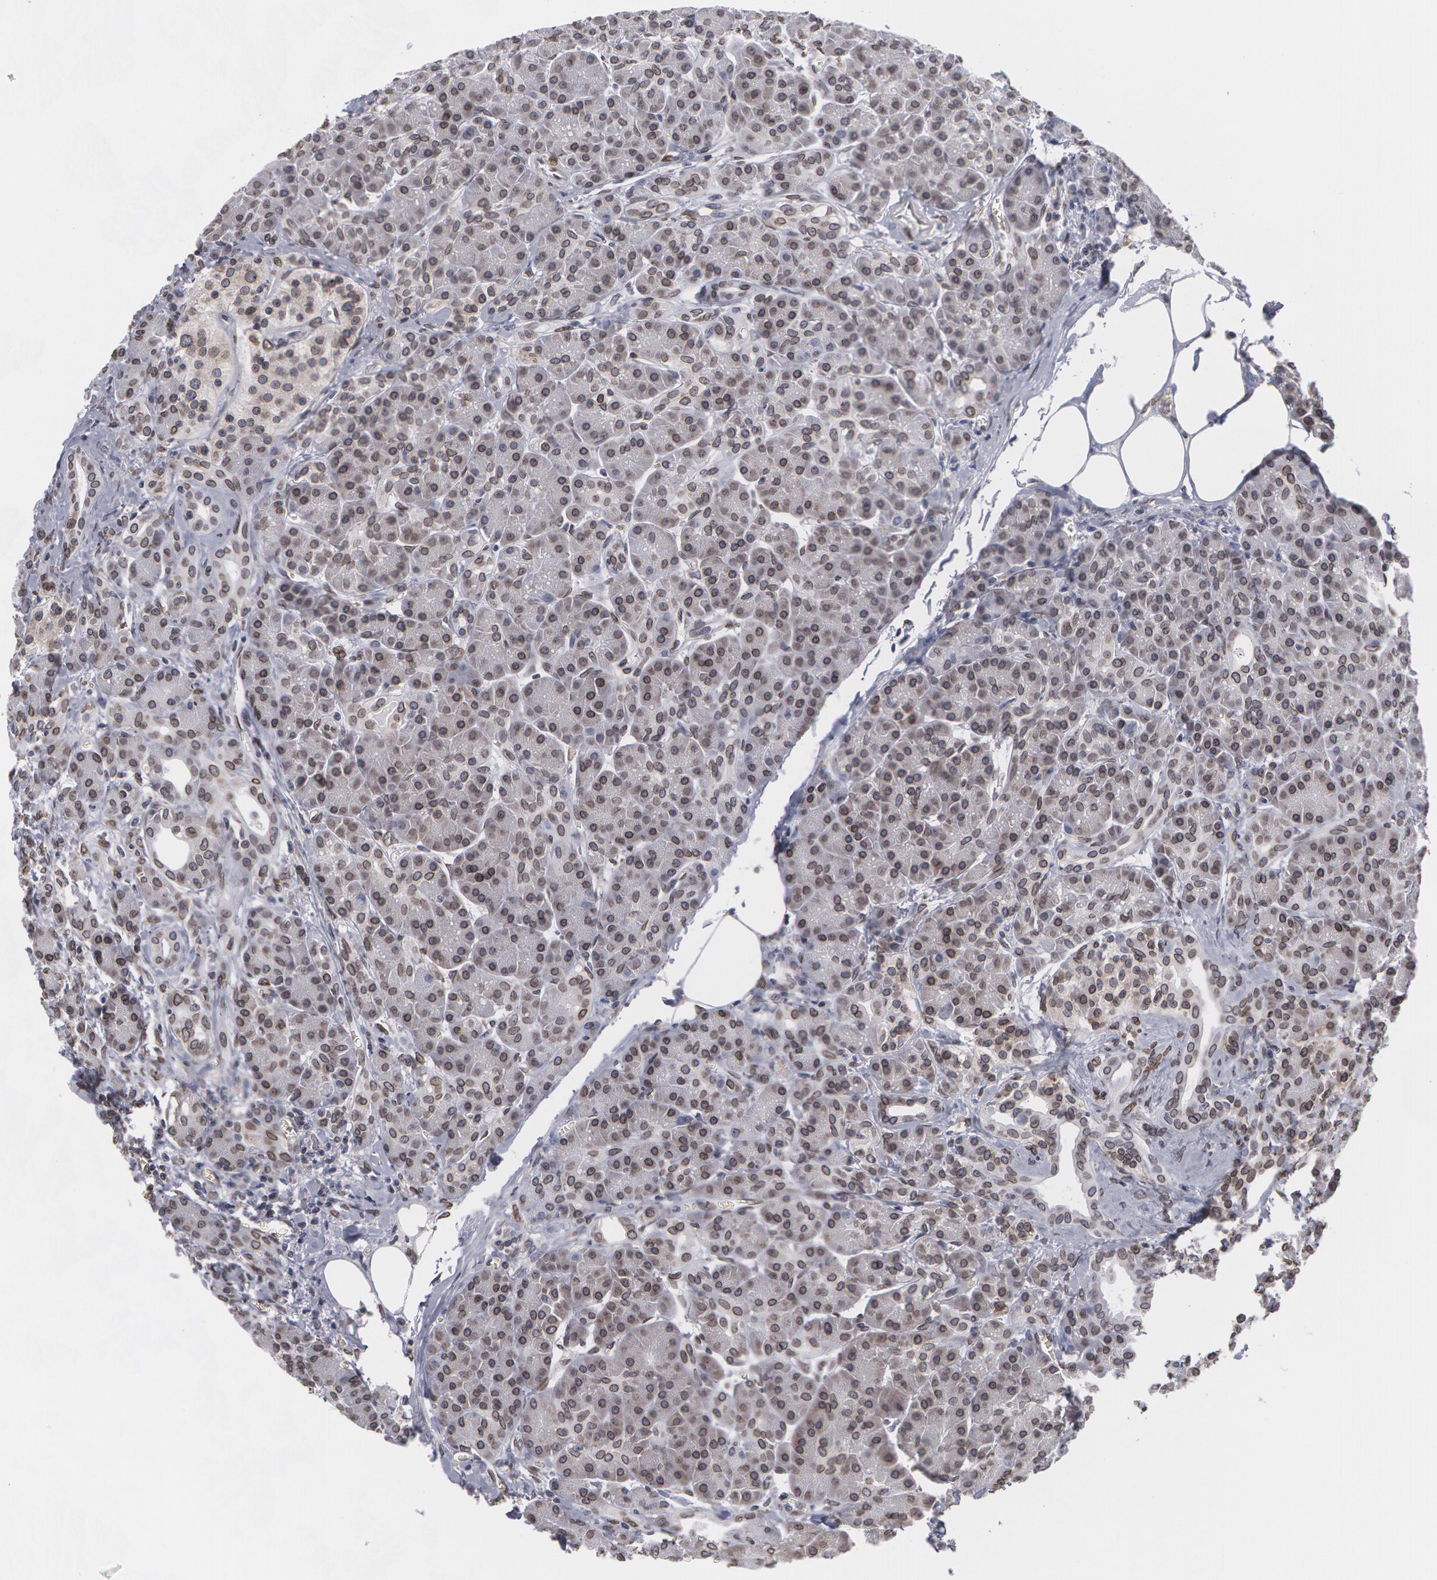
{"staining": {"intensity": "strong", "quantity": "25%-75%", "location": "nuclear"}, "tissue": "pancreas", "cell_type": "Exocrine glandular cells", "image_type": "normal", "snomed": [{"axis": "morphology", "description": "Normal tissue, NOS"}, {"axis": "topography", "description": "Pancreas"}], "caption": "Immunohistochemical staining of benign human pancreas exhibits 25%-75% levels of strong nuclear protein expression in approximately 25%-75% of exocrine glandular cells. The staining was performed using DAB (3,3'-diaminobenzidine), with brown indicating positive protein expression. Nuclei are stained blue with hematoxylin.", "gene": "EMD", "patient": {"sex": "male", "age": 73}}